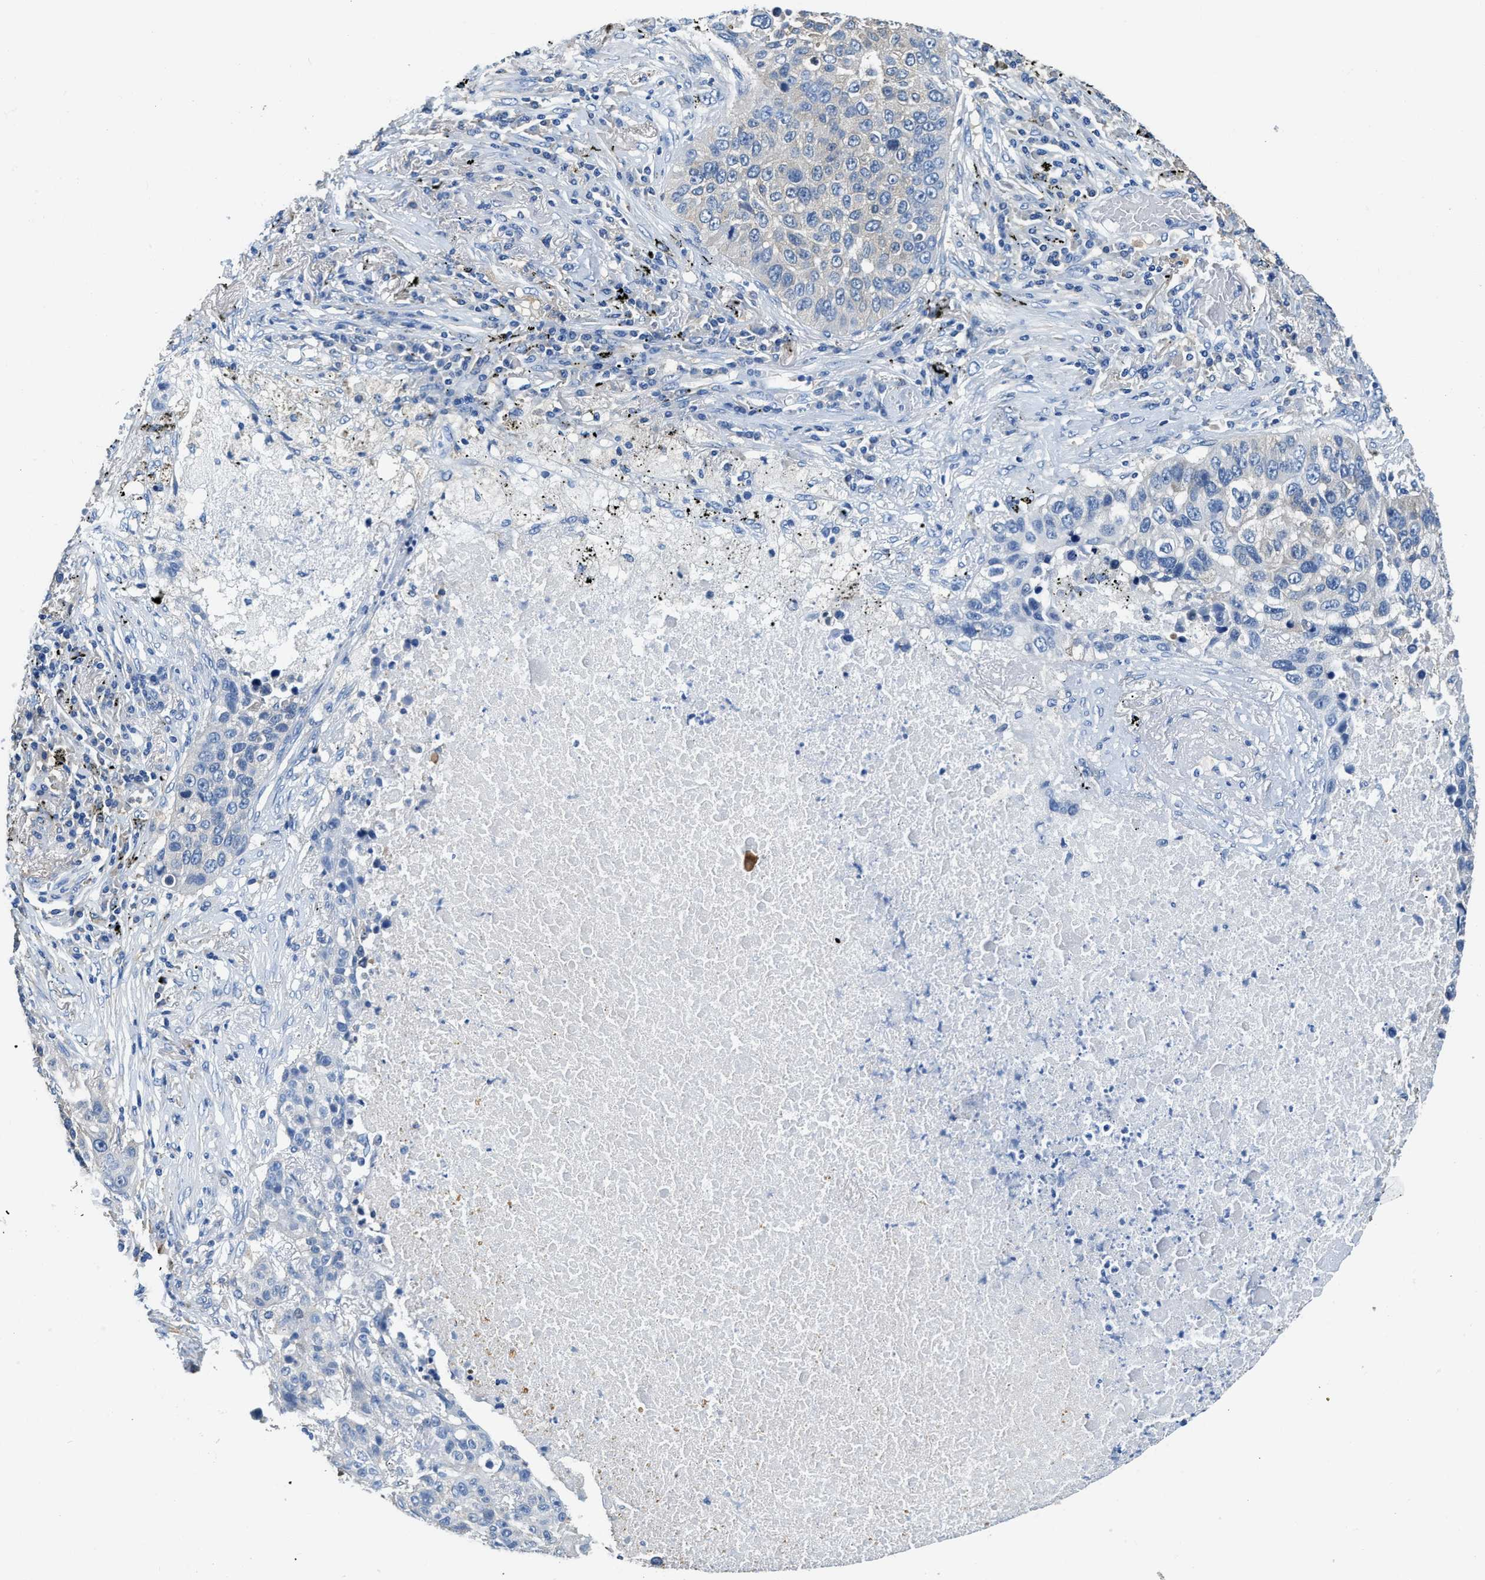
{"staining": {"intensity": "negative", "quantity": "none", "location": "none"}, "tissue": "lung cancer", "cell_type": "Tumor cells", "image_type": "cancer", "snomed": [{"axis": "morphology", "description": "Squamous cell carcinoma, NOS"}, {"axis": "topography", "description": "Lung"}], "caption": "This is a image of immunohistochemistry staining of squamous cell carcinoma (lung), which shows no staining in tumor cells.", "gene": "ZDHHC13", "patient": {"sex": "male", "age": 57}}